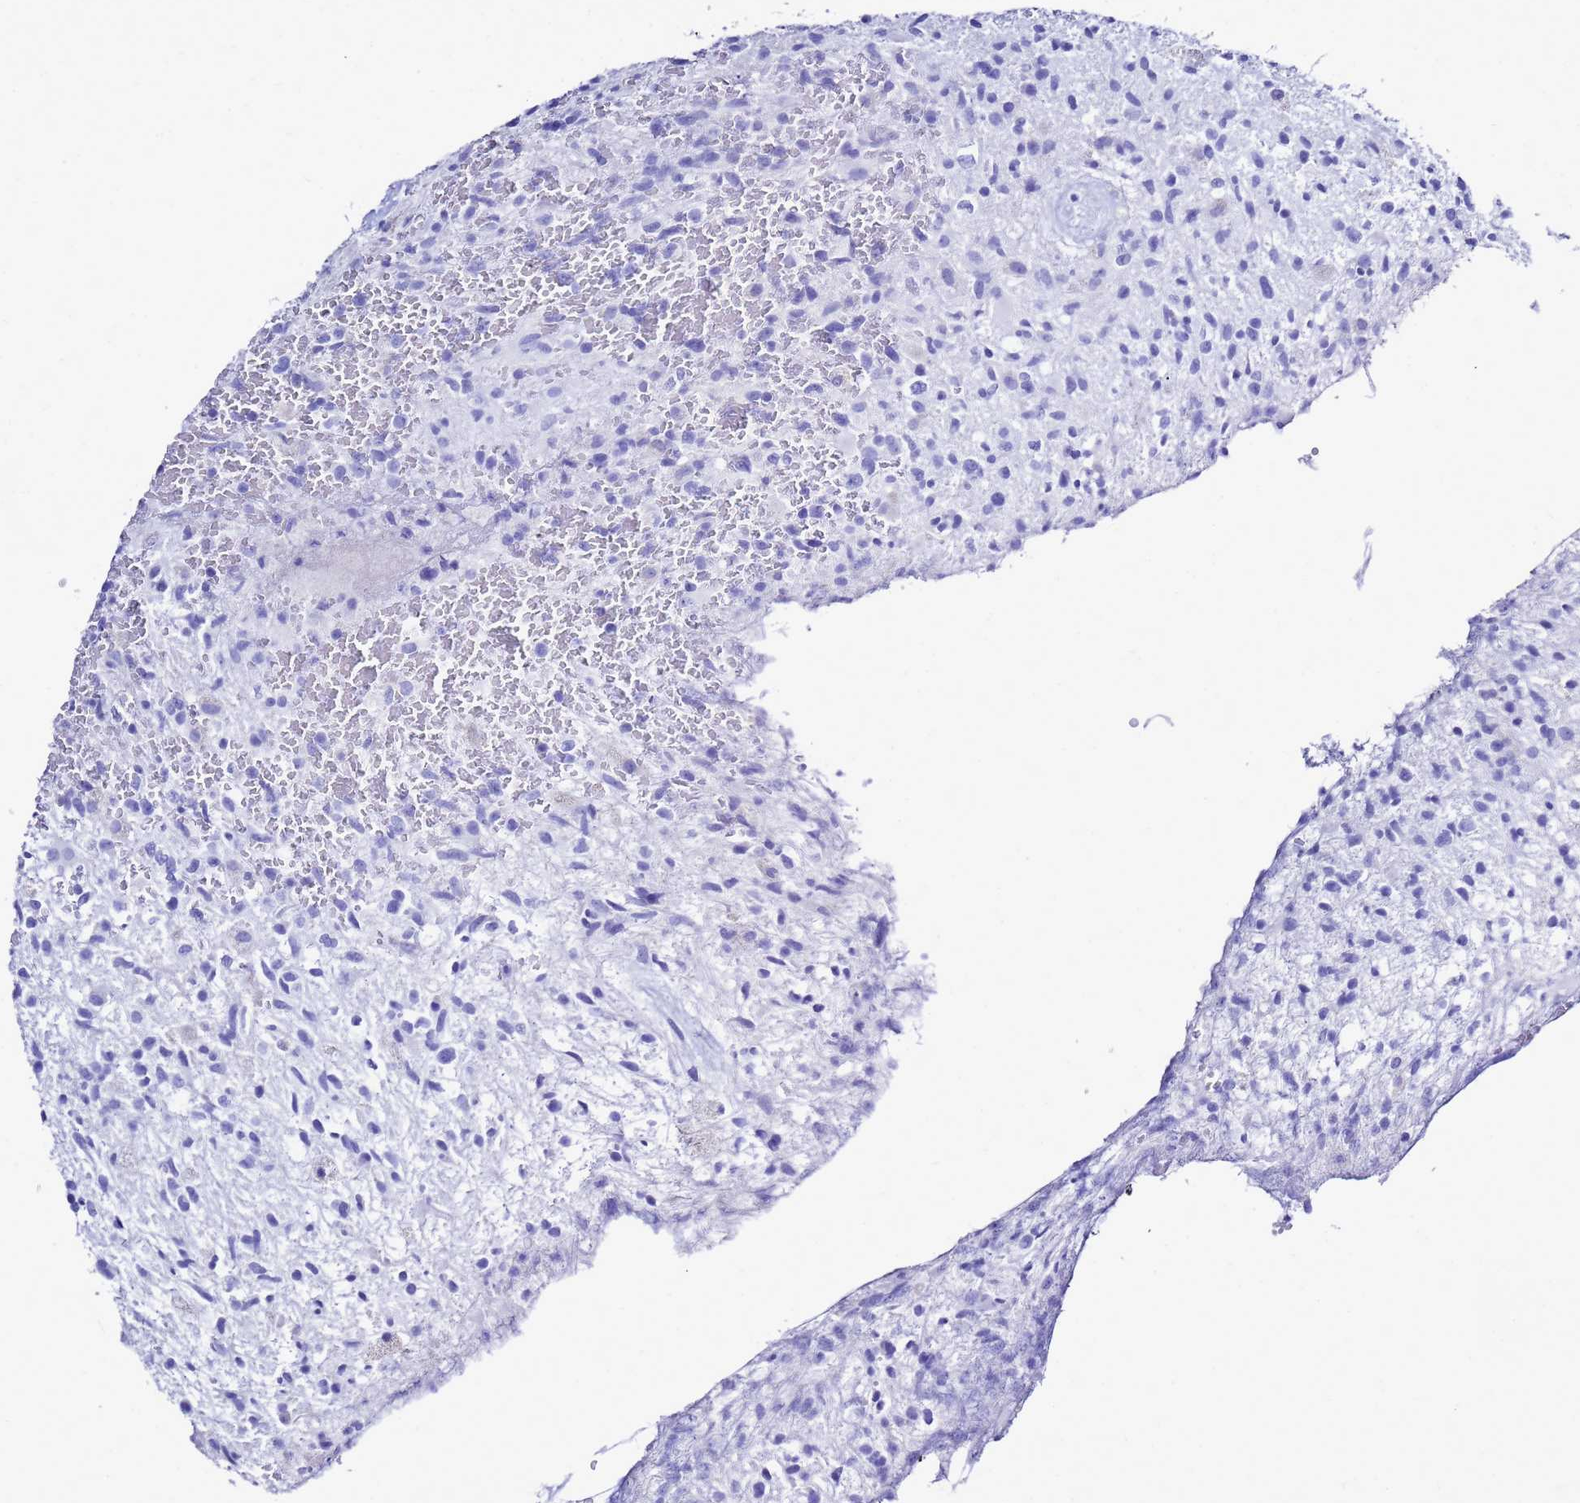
{"staining": {"intensity": "negative", "quantity": "none", "location": "none"}, "tissue": "glioma", "cell_type": "Tumor cells", "image_type": "cancer", "snomed": [{"axis": "morphology", "description": "Glioma, malignant, High grade"}, {"axis": "topography", "description": "Brain"}], "caption": "High power microscopy photomicrograph of an IHC image of malignant glioma (high-grade), revealing no significant positivity in tumor cells. (Stains: DAB (3,3'-diaminobenzidine) immunohistochemistry (IHC) with hematoxylin counter stain, Microscopy: brightfield microscopy at high magnification).", "gene": "LIPF", "patient": {"sex": "male", "age": 56}}